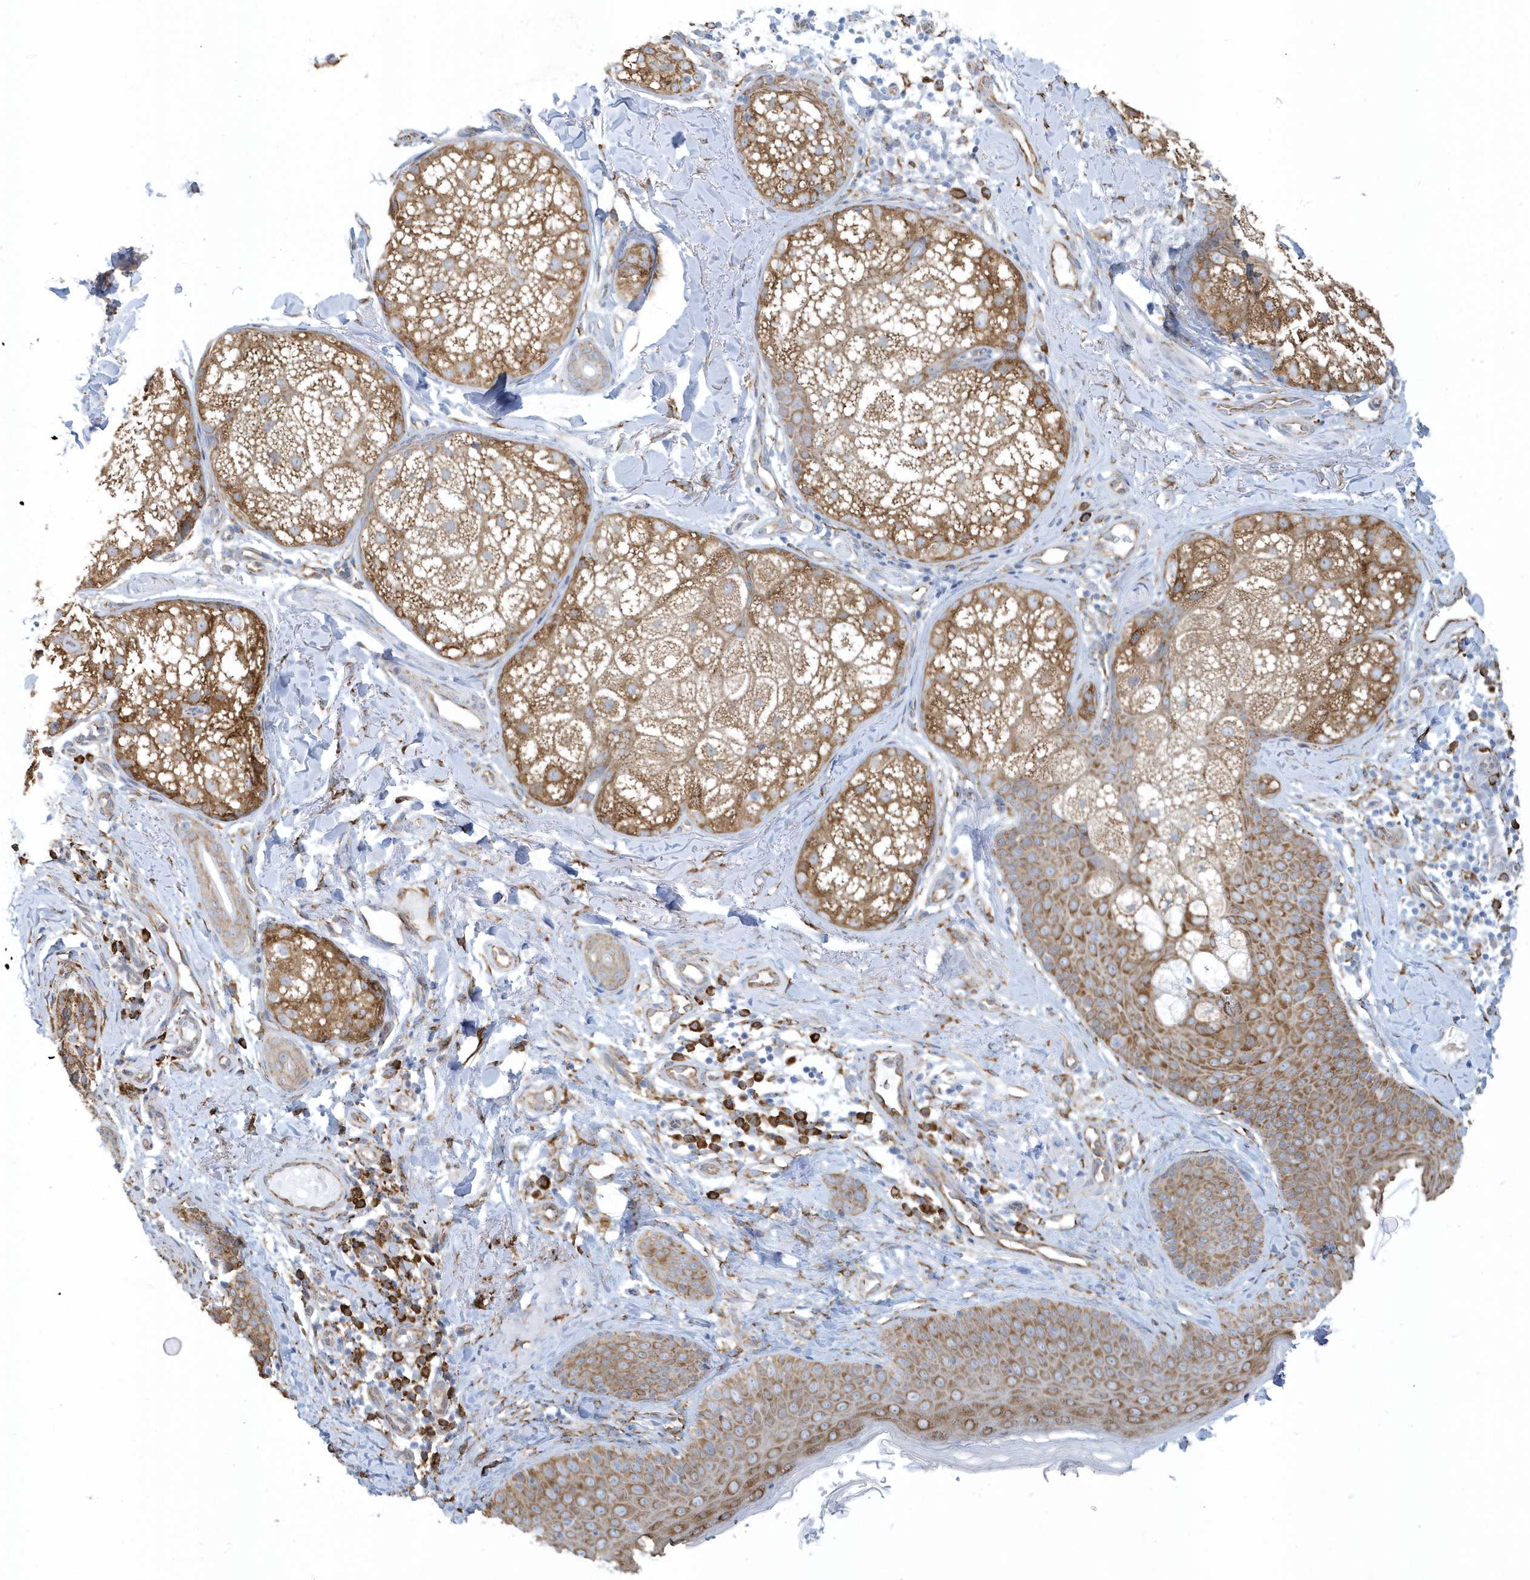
{"staining": {"intensity": "moderate", "quantity": ">75%", "location": "cytoplasmic/membranous"}, "tissue": "skin", "cell_type": "Fibroblasts", "image_type": "normal", "snomed": [{"axis": "morphology", "description": "Normal tissue, NOS"}, {"axis": "topography", "description": "Skin"}], "caption": "The micrograph displays a brown stain indicating the presence of a protein in the cytoplasmic/membranous of fibroblasts in skin. The staining was performed using DAB to visualize the protein expression in brown, while the nuclei were stained in blue with hematoxylin (Magnification: 20x).", "gene": "DCAF1", "patient": {"sex": "male", "age": 57}}